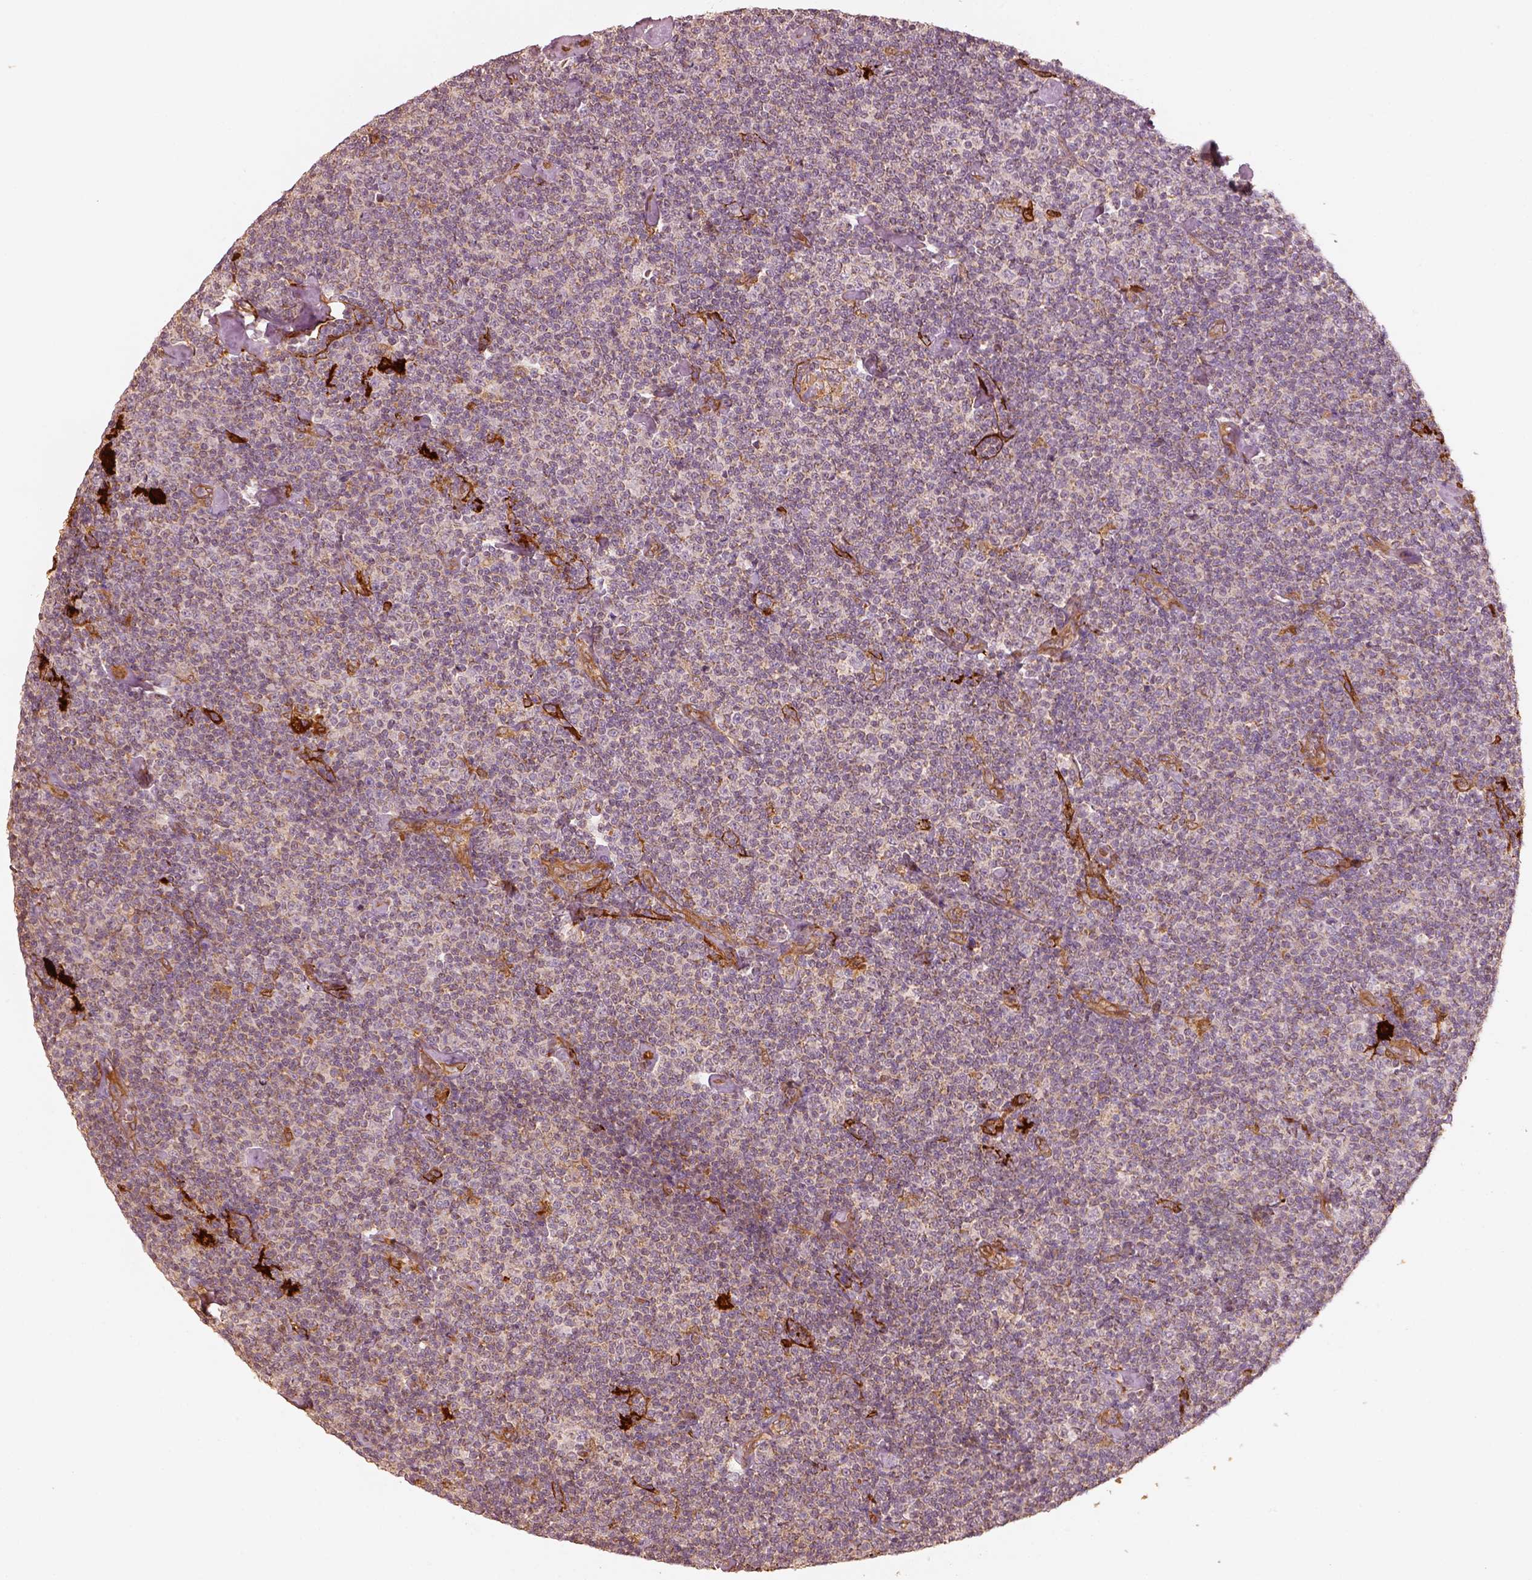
{"staining": {"intensity": "negative", "quantity": "none", "location": "none"}, "tissue": "lymphoma", "cell_type": "Tumor cells", "image_type": "cancer", "snomed": [{"axis": "morphology", "description": "Malignant lymphoma, non-Hodgkin's type, Low grade"}, {"axis": "topography", "description": "Lymph node"}], "caption": "Tumor cells are negative for brown protein staining in malignant lymphoma, non-Hodgkin's type (low-grade).", "gene": "FSCN1", "patient": {"sex": "male", "age": 81}}